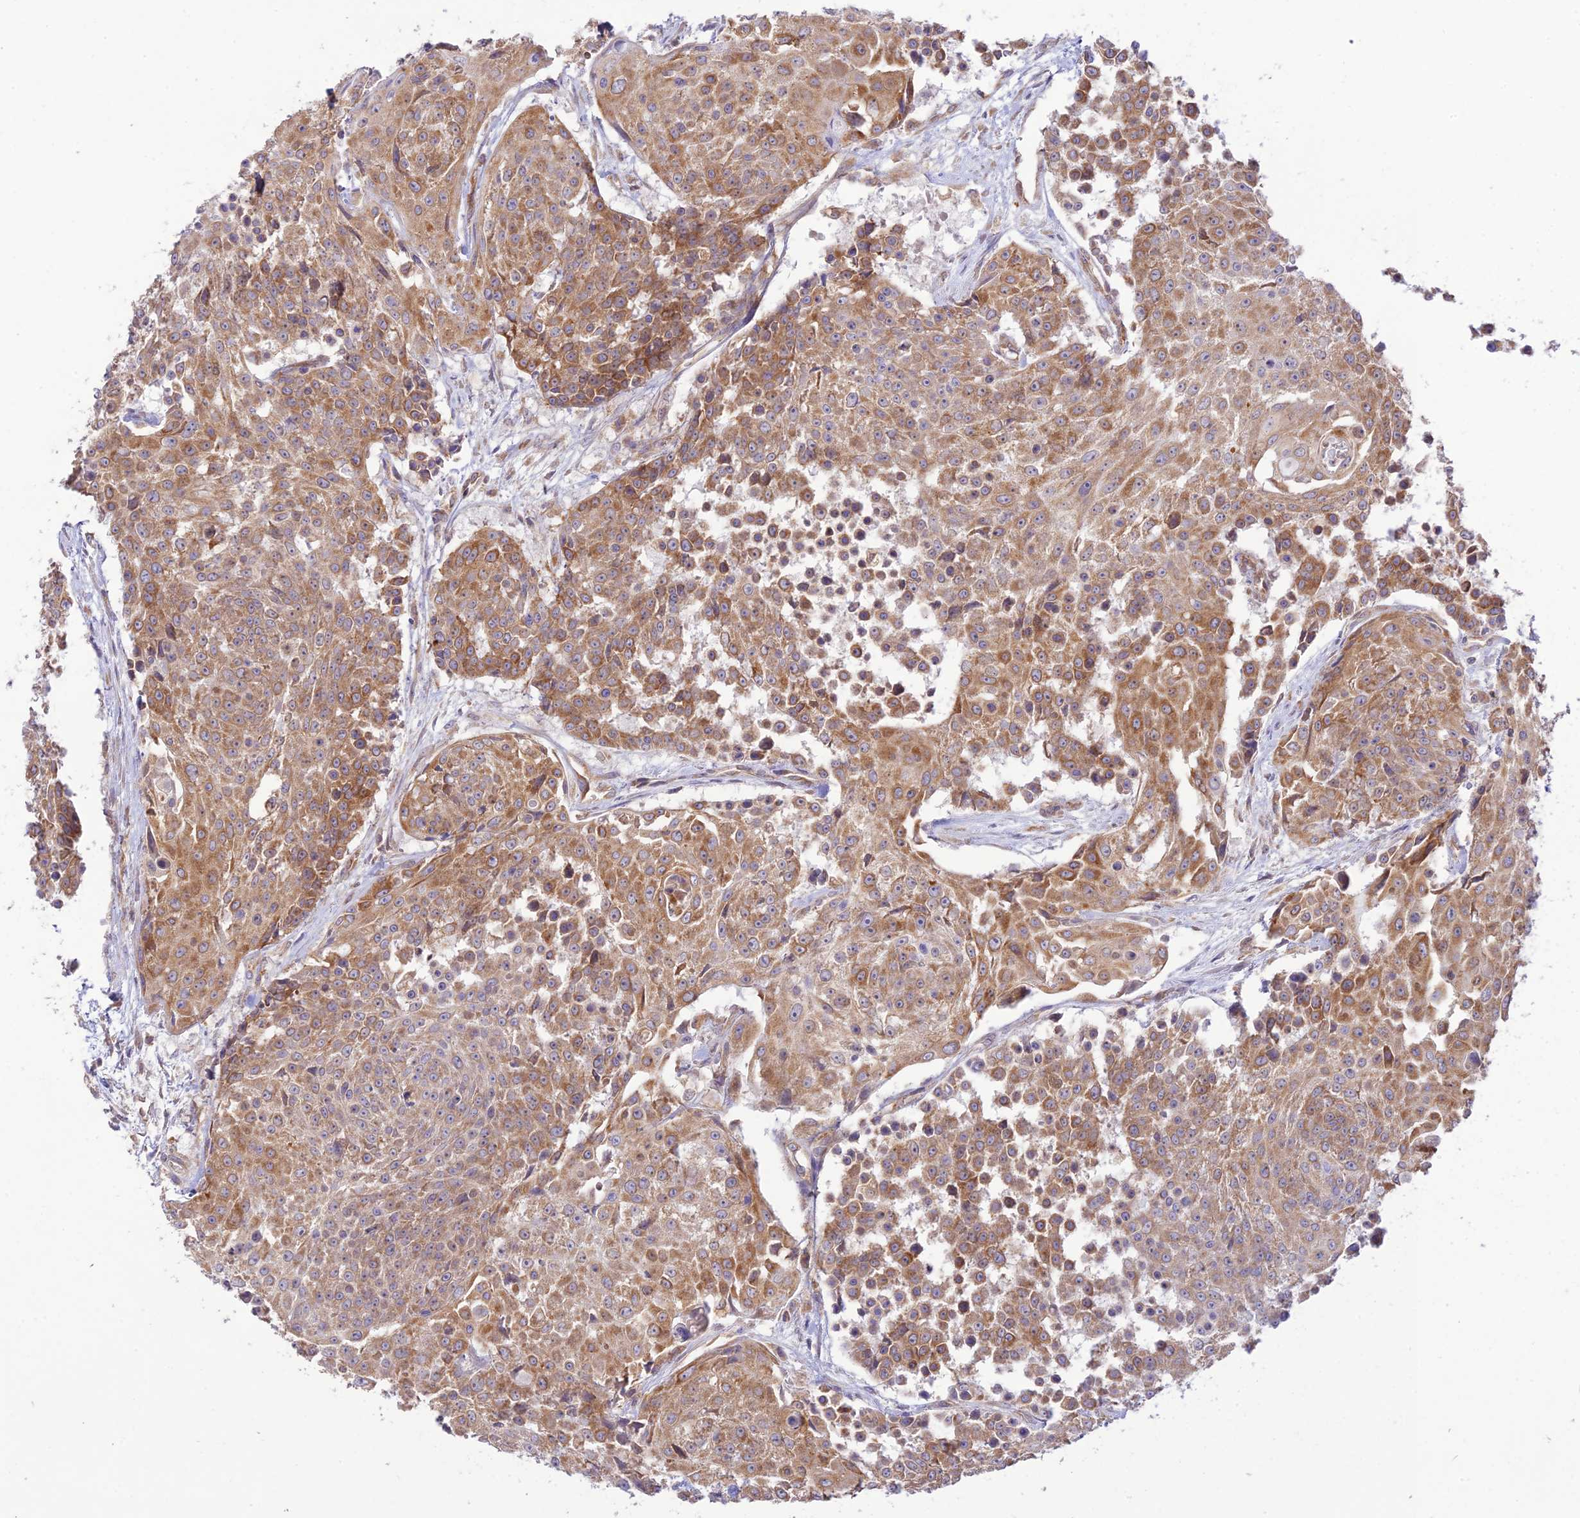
{"staining": {"intensity": "moderate", "quantity": ">75%", "location": "cytoplasmic/membranous"}, "tissue": "urothelial cancer", "cell_type": "Tumor cells", "image_type": "cancer", "snomed": [{"axis": "morphology", "description": "Urothelial carcinoma, High grade"}, {"axis": "topography", "description": "Urinary bladder"}], "caption": "Urothelial carcinoma (high-grade) stained with DAB immunohistochemistry (IHC) reveals medium levels of moderate cytoplasmic/membranous expression in about >75% of tumor cells.", "gene": "TMEM259", "patient": {"sex": "female", "age": 63}}